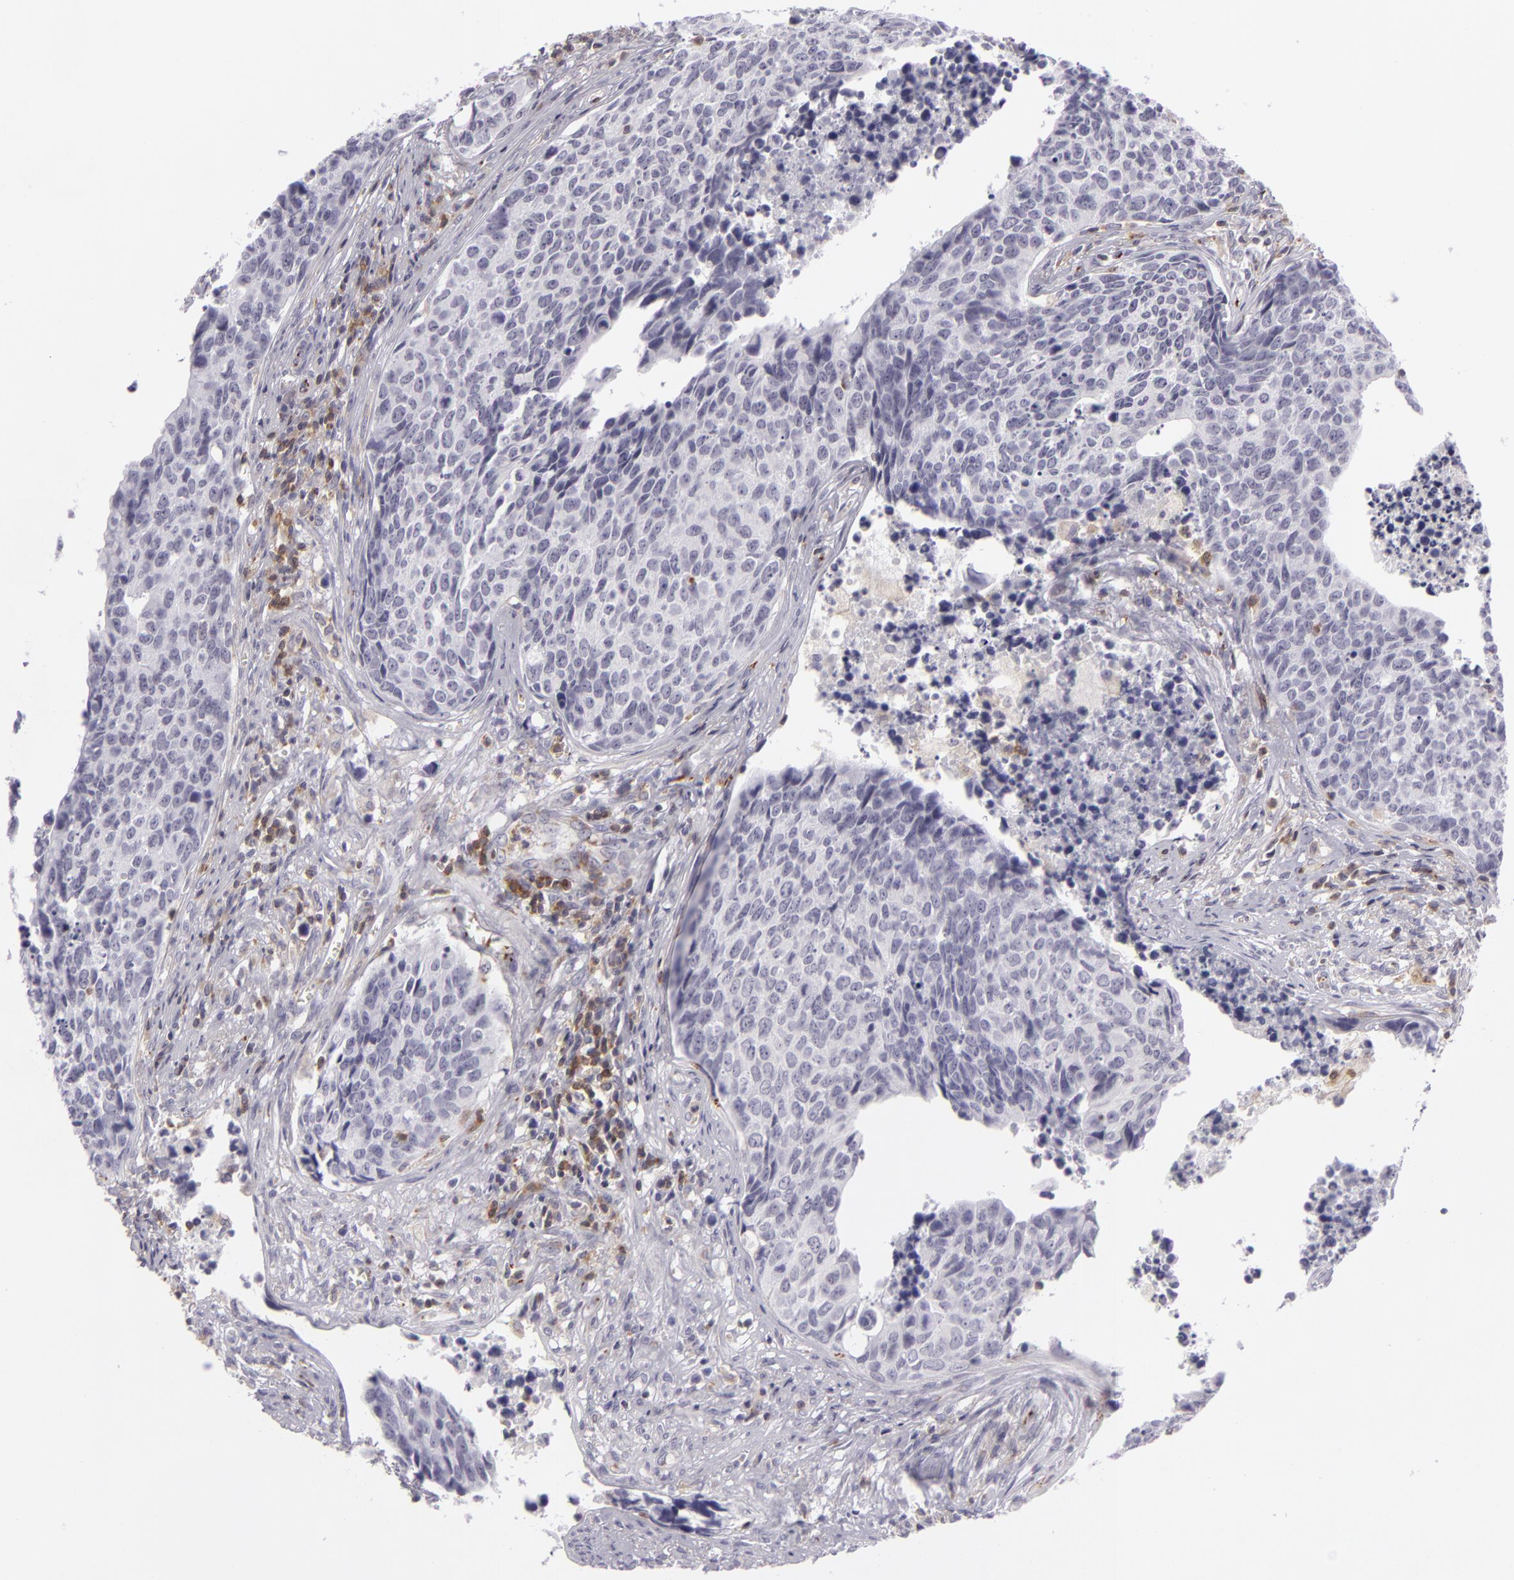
{"staining": {"intensity": "negative", "quantity": "none", "location": "none"}, "tissue": "urothelial cancer", "cell_type": "Tumor cells", "image_type": "cancer", "snomed": [{"axis": "morphology", "description": "Urothelial carcinoma, High grade"}, {"axis": "topography", "description": "Urinary bladder"}], "caption": "A micrograph of human high-grade urothelial carcinoma is negative for staining in tumor cells.", "gene": "KCNAB2", "patient": {"sex": "male", "age": 81}}